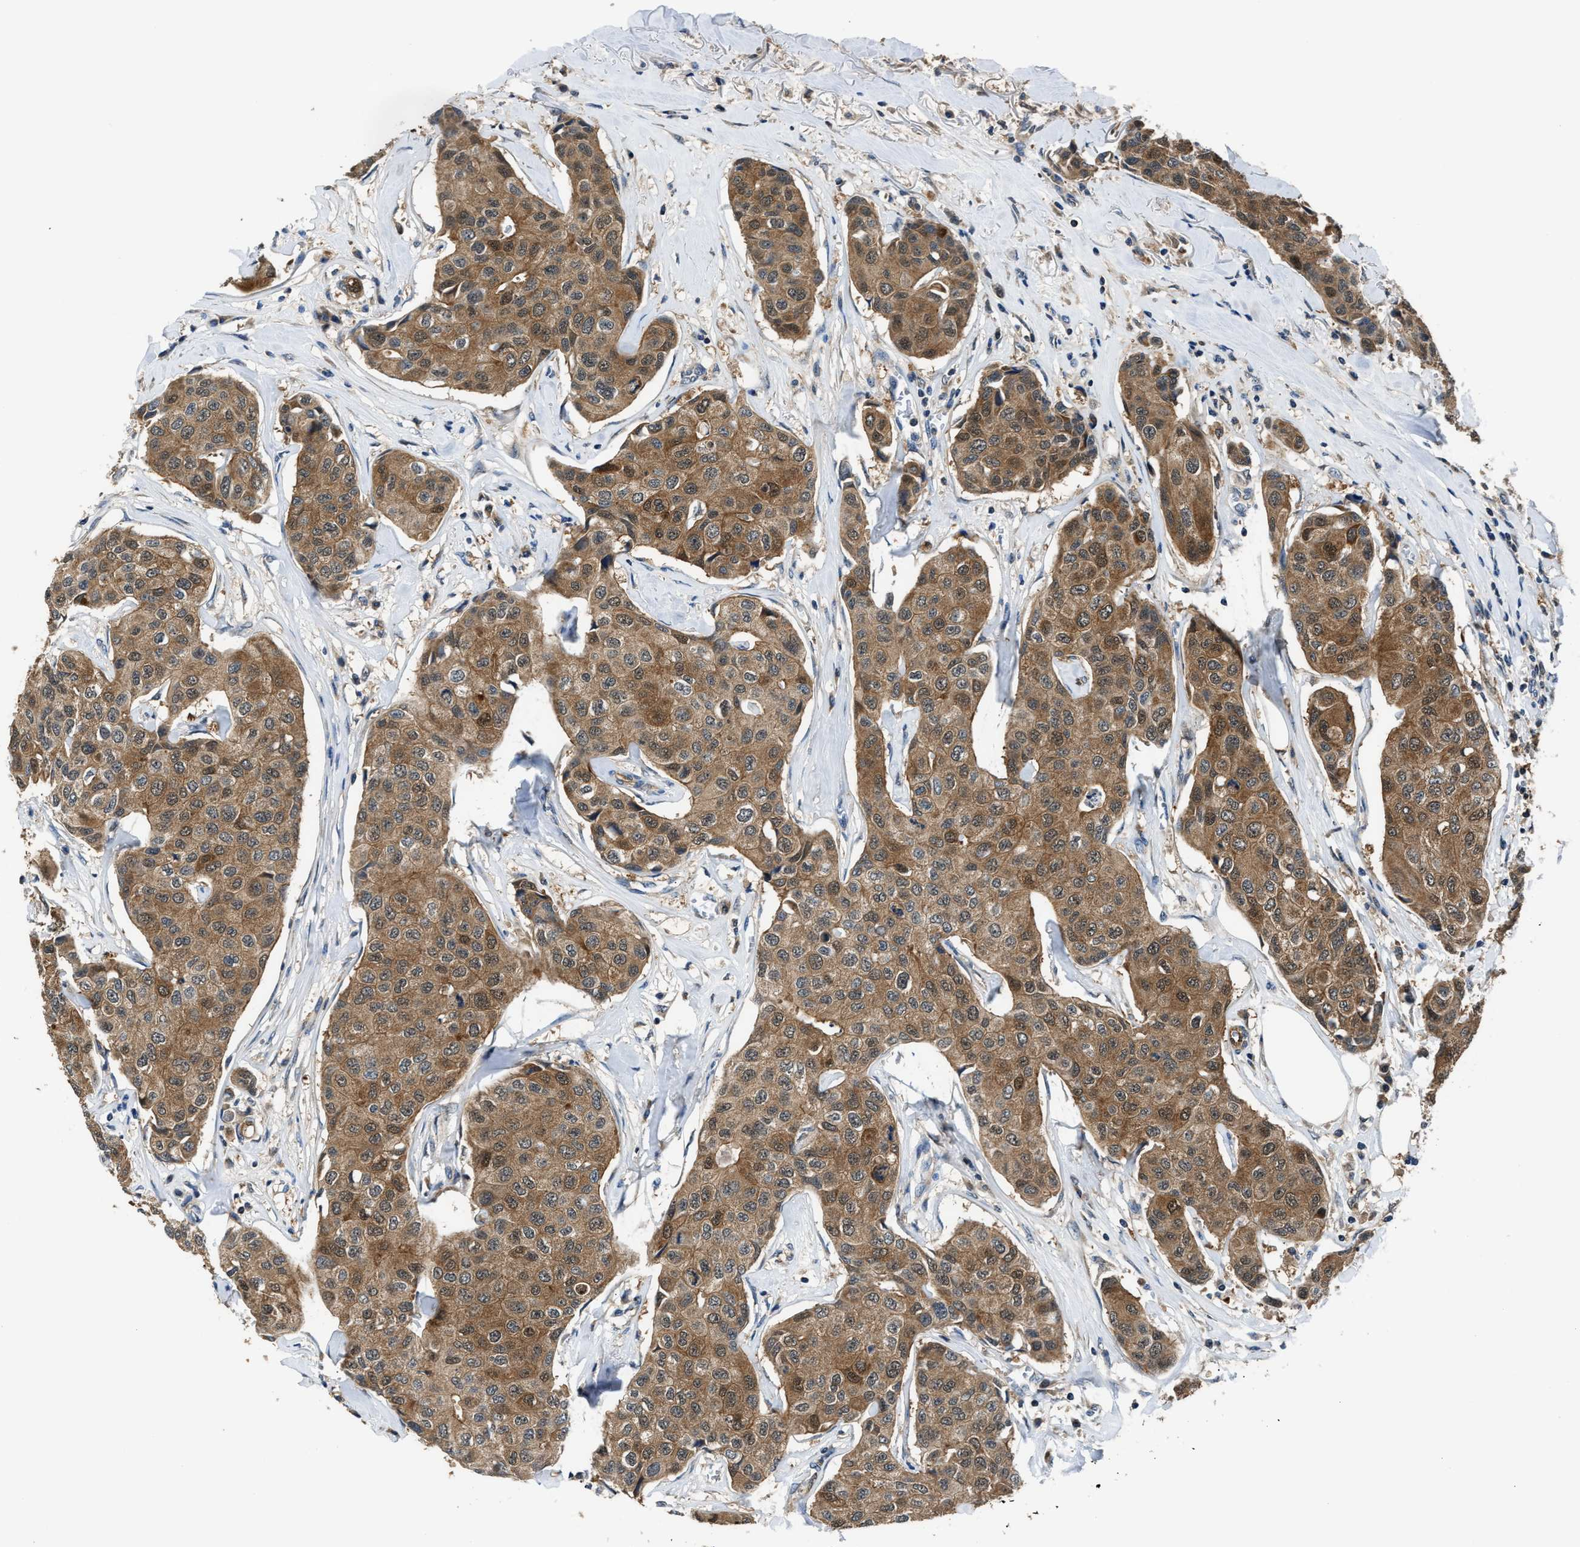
{"staining": {"intensity": "moderate", "quantity": ">75%", "location": "cytoplasmic/membranous"}, "tissue": "breast cancer", "cell_type": "Tumor cells", "image_type": "cancer", "snomed": [{"axis": "morphology", "description": "Duct carcinoma"}, {"axis": "topography", "description": "Breast"}], "caption": "Immunohistochemistry (IHC) of human breast cancer displays medium levels of moderate cytoplasmic/membranous positivity in approximately >75% of tumor cells.", "gene": "PPA1", "patient": {"sex": "female", "age": 80}}